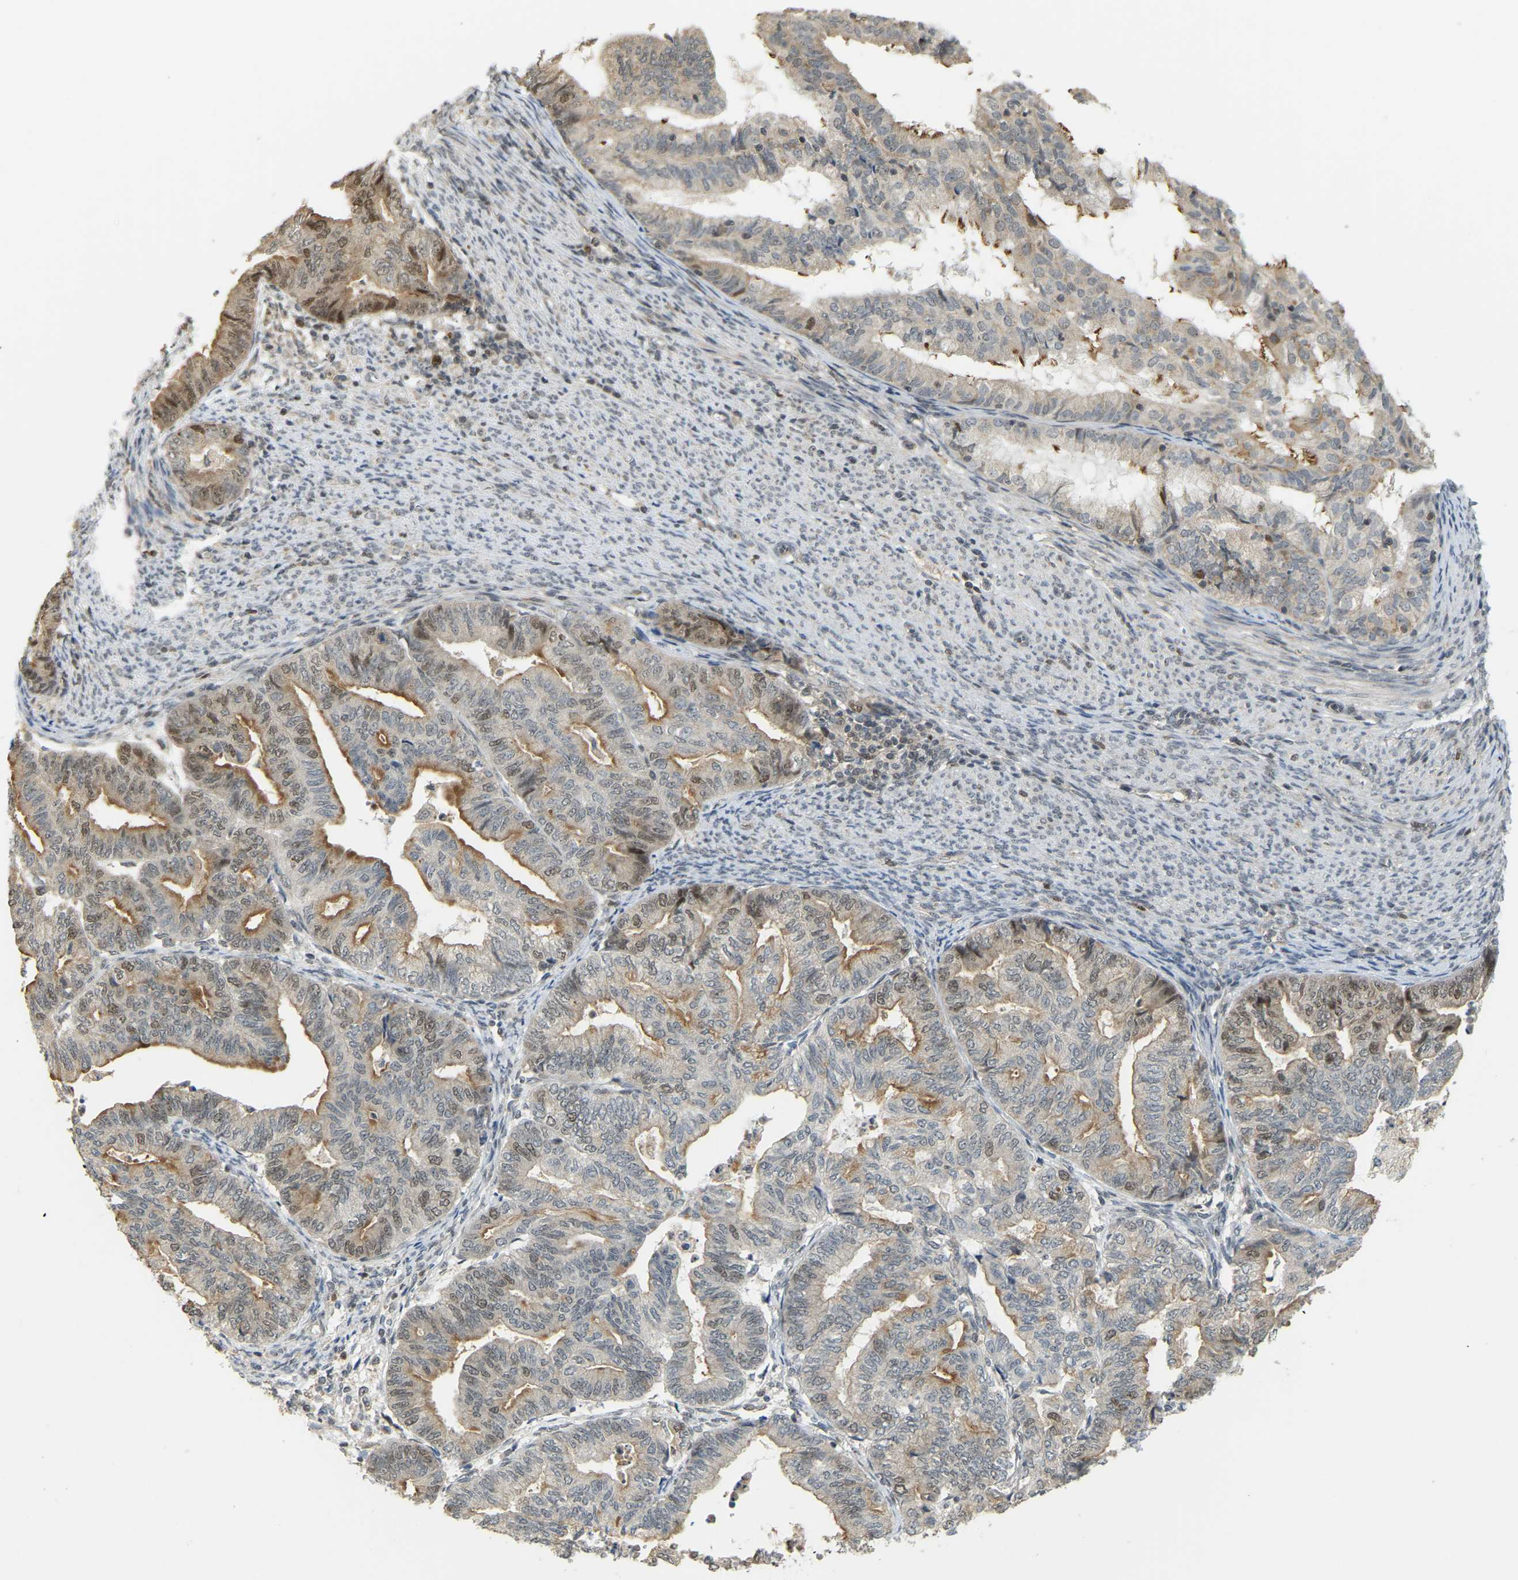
{"staining": {"intensity": "moderate", "quantity": "25%-75%", "location": "cytoplasmic/membranous,nuclear"}, "tissue": "endometrial cancer", "cell_type": "Tumor cells", "image_type": "cancer", "snomed": [{"axis": "morphology", "description": "Adenocarcinoma, NOS"}, {"axis": "topography", "description": "Endometrium"}], "caption": "Protein staining reveals moderate cytoplasmic/membranous and nuclear expression in approximately 25%-75% of tumor cells in endometrial cancer.", "gene": "BRF2", "patient": {"sex": "female", "age": 79}}